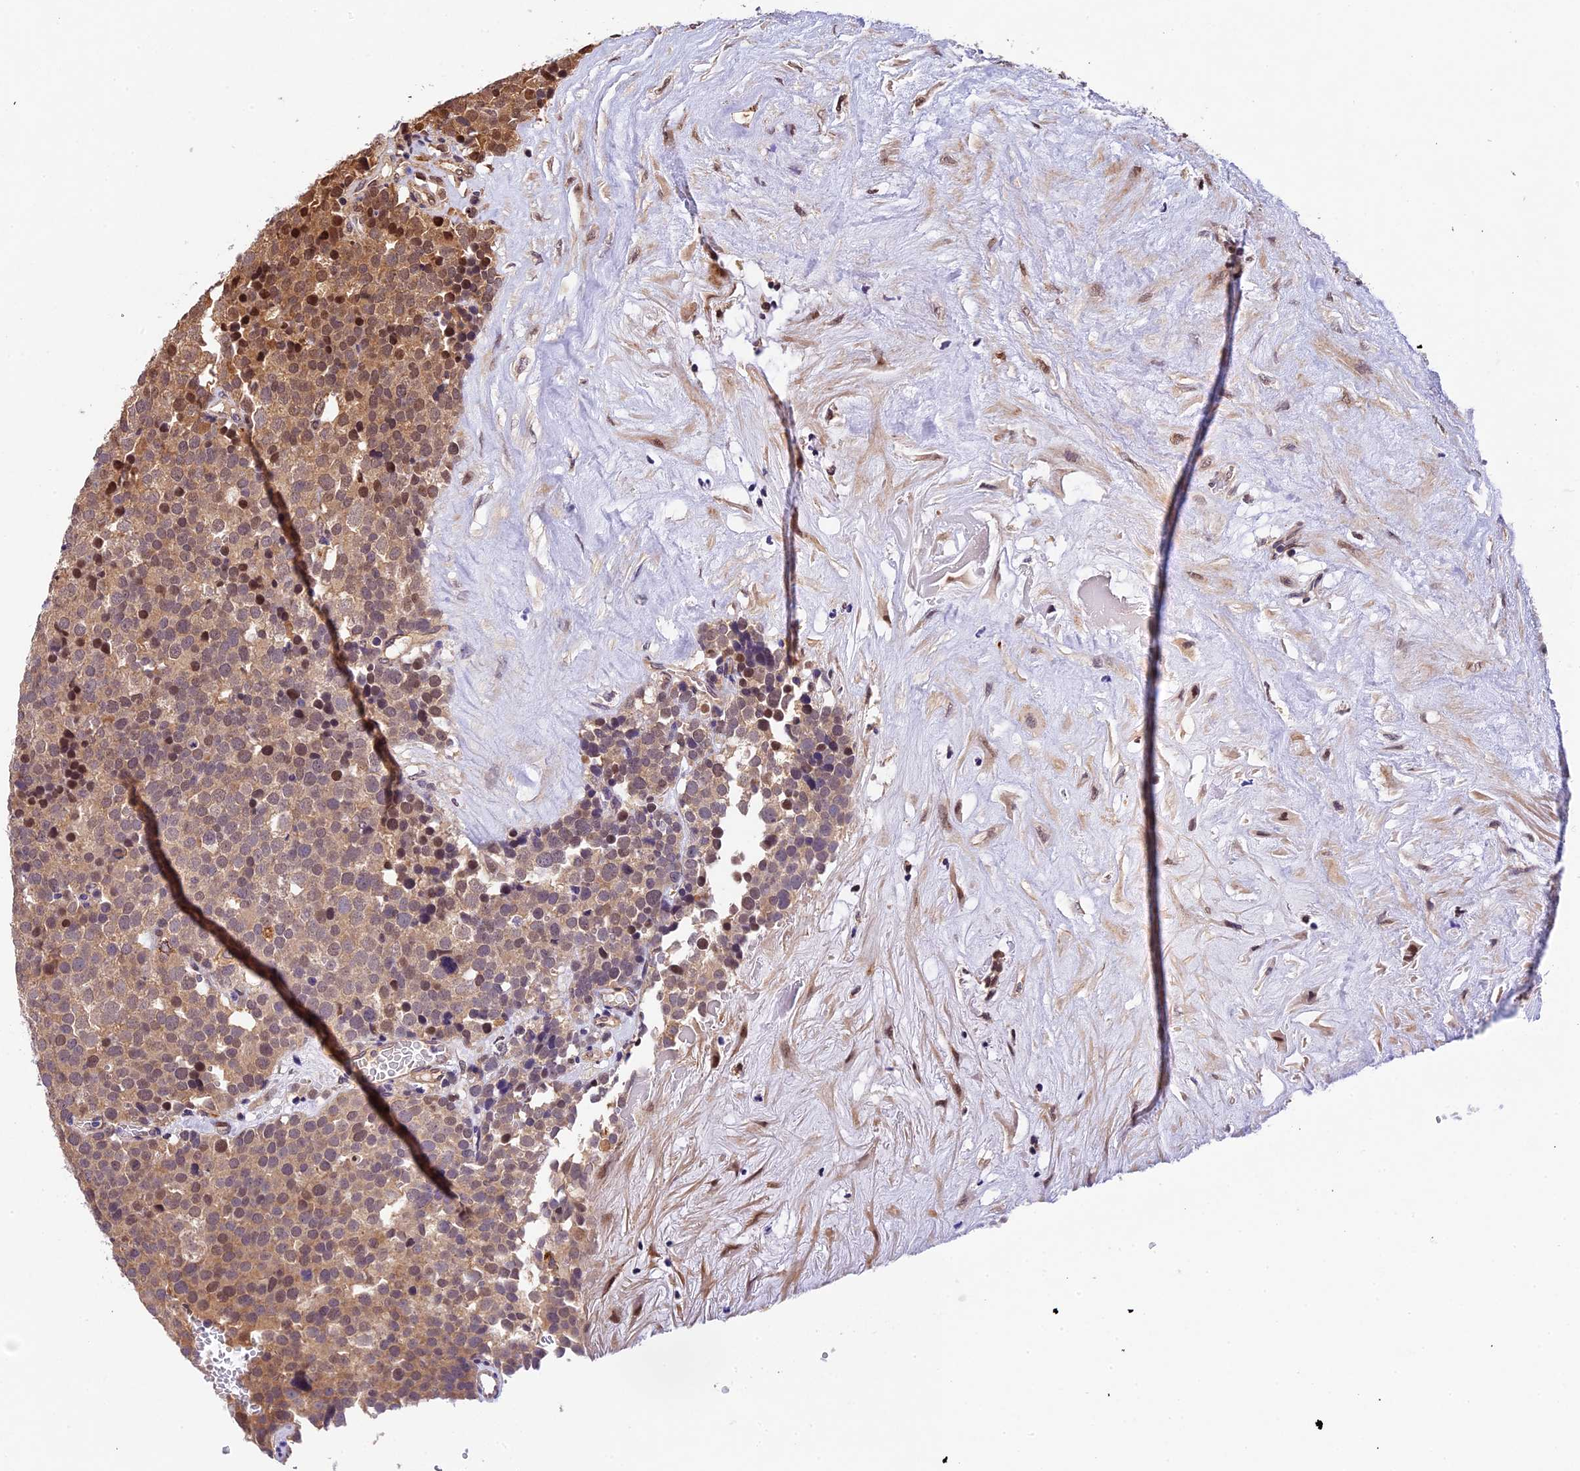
{"staining": {"intensity": "moderate", "quantity": "25%-75%", "location": "cytoplasmic/membranous,nuclear"}, "tissue": "testis cancer", "cell_type": "Tumor cells", "image_type": "cancer", "snomed": [{"axis": "morphology", "description": "Seminoma, NOS"}, {"axis": "topography", "description": "Testis"}], "caption": "Testis cancer stained for a protein exhibits moderate cytoplasmic/membranous and nuclear positivity in tumor cells.", "gene": "CCSER1", "patient": {"sex": "male", "age": 71}}